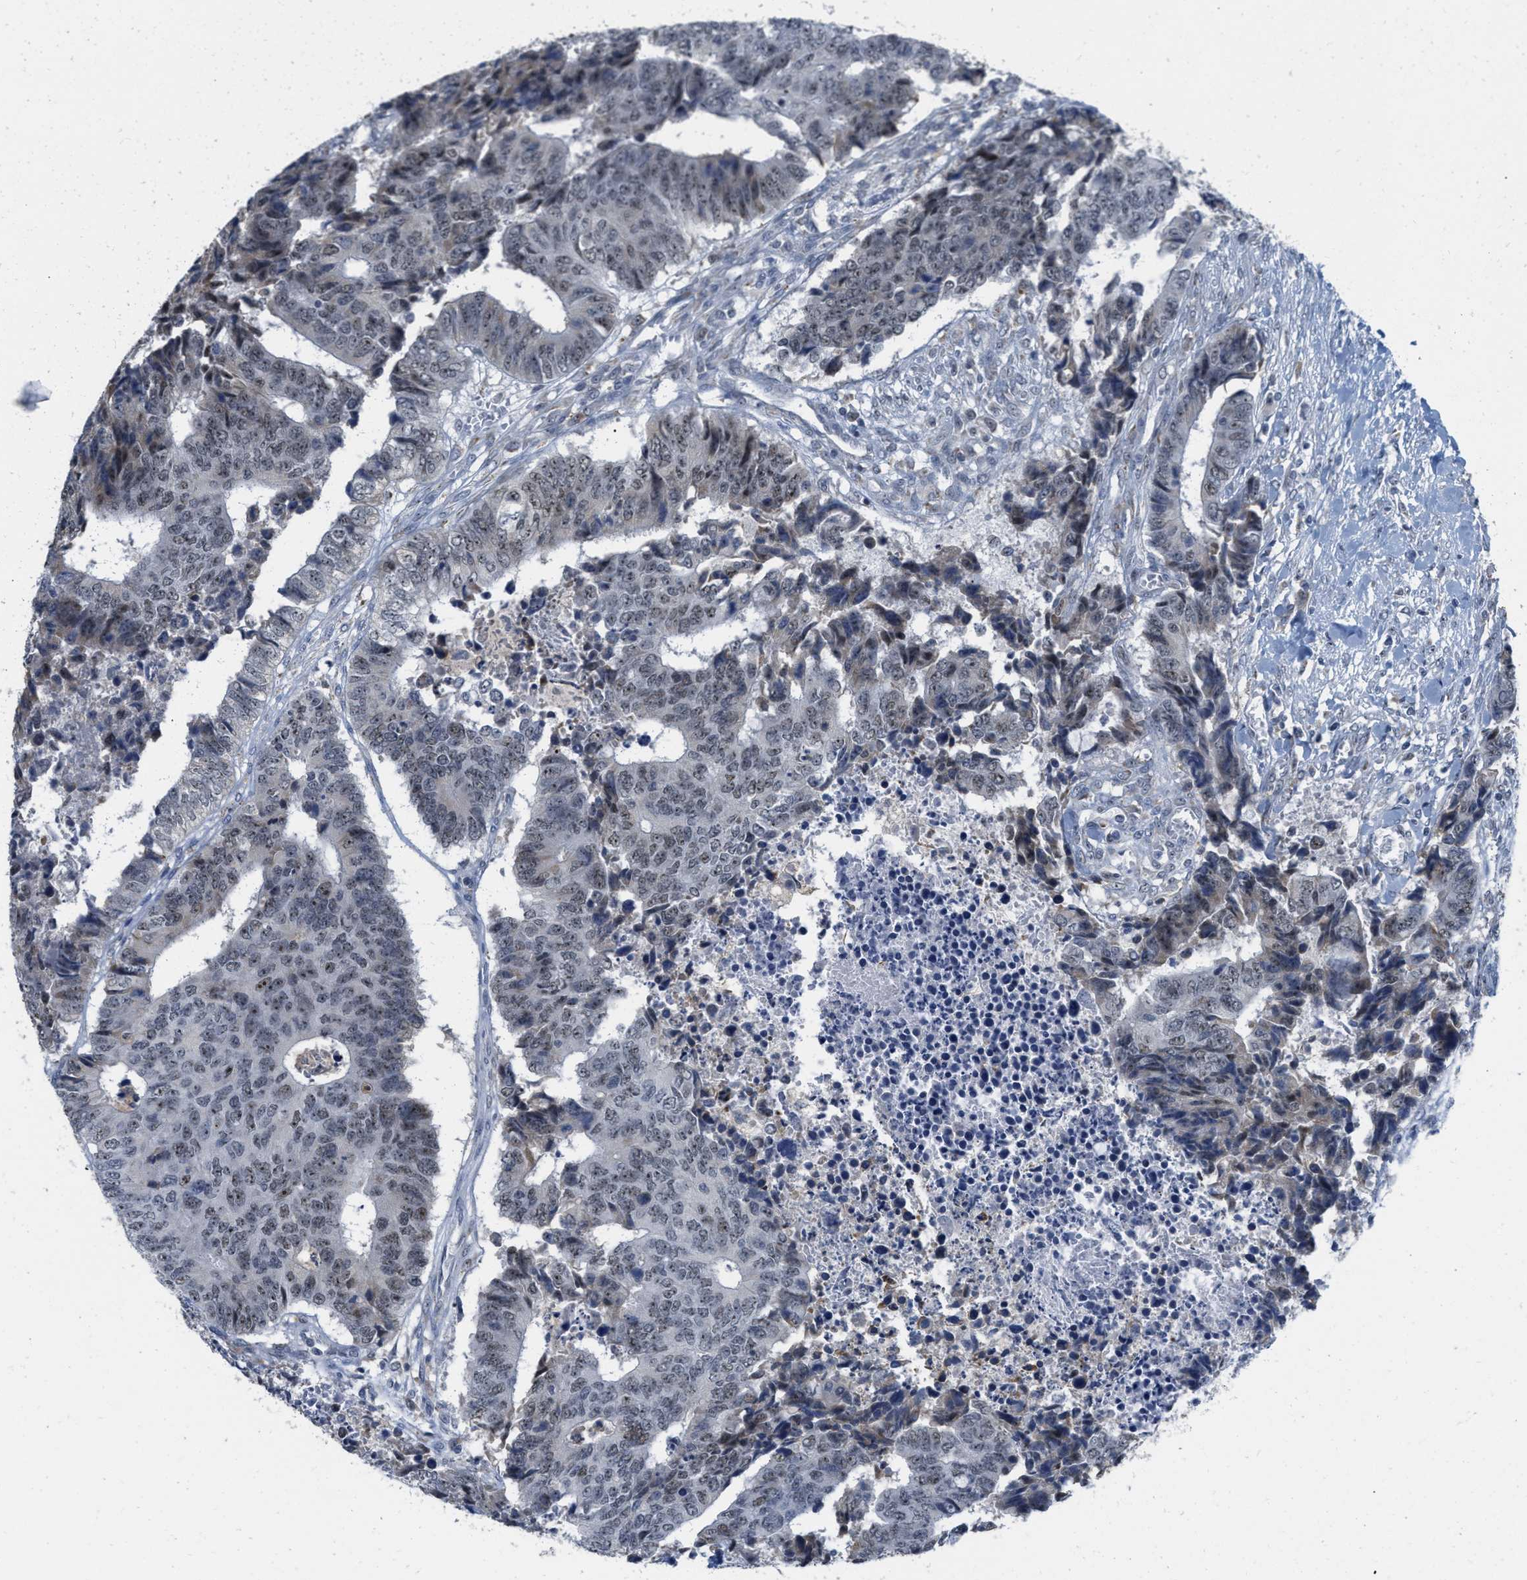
{"staining": {"intensity": "weak", "quantity": "25%-75%", "location": "nuclear"}, "tissue": "colorectal cancer", "cell_type": "Tumor cells", "image_type": "cancer", "snomed": [{"axis": "morphology", "description": "Adenocarcinoma, NOS"}, {"axis": "topography", "description": "Rectum"}], "caption": "A photomicrograph of human colorectal adenocarcinoma stained for a protein reveals weak nuclear brown staining in tumor cells.", "gene": "ELAC2", "patient": {"sex": "male", "age": 84}}